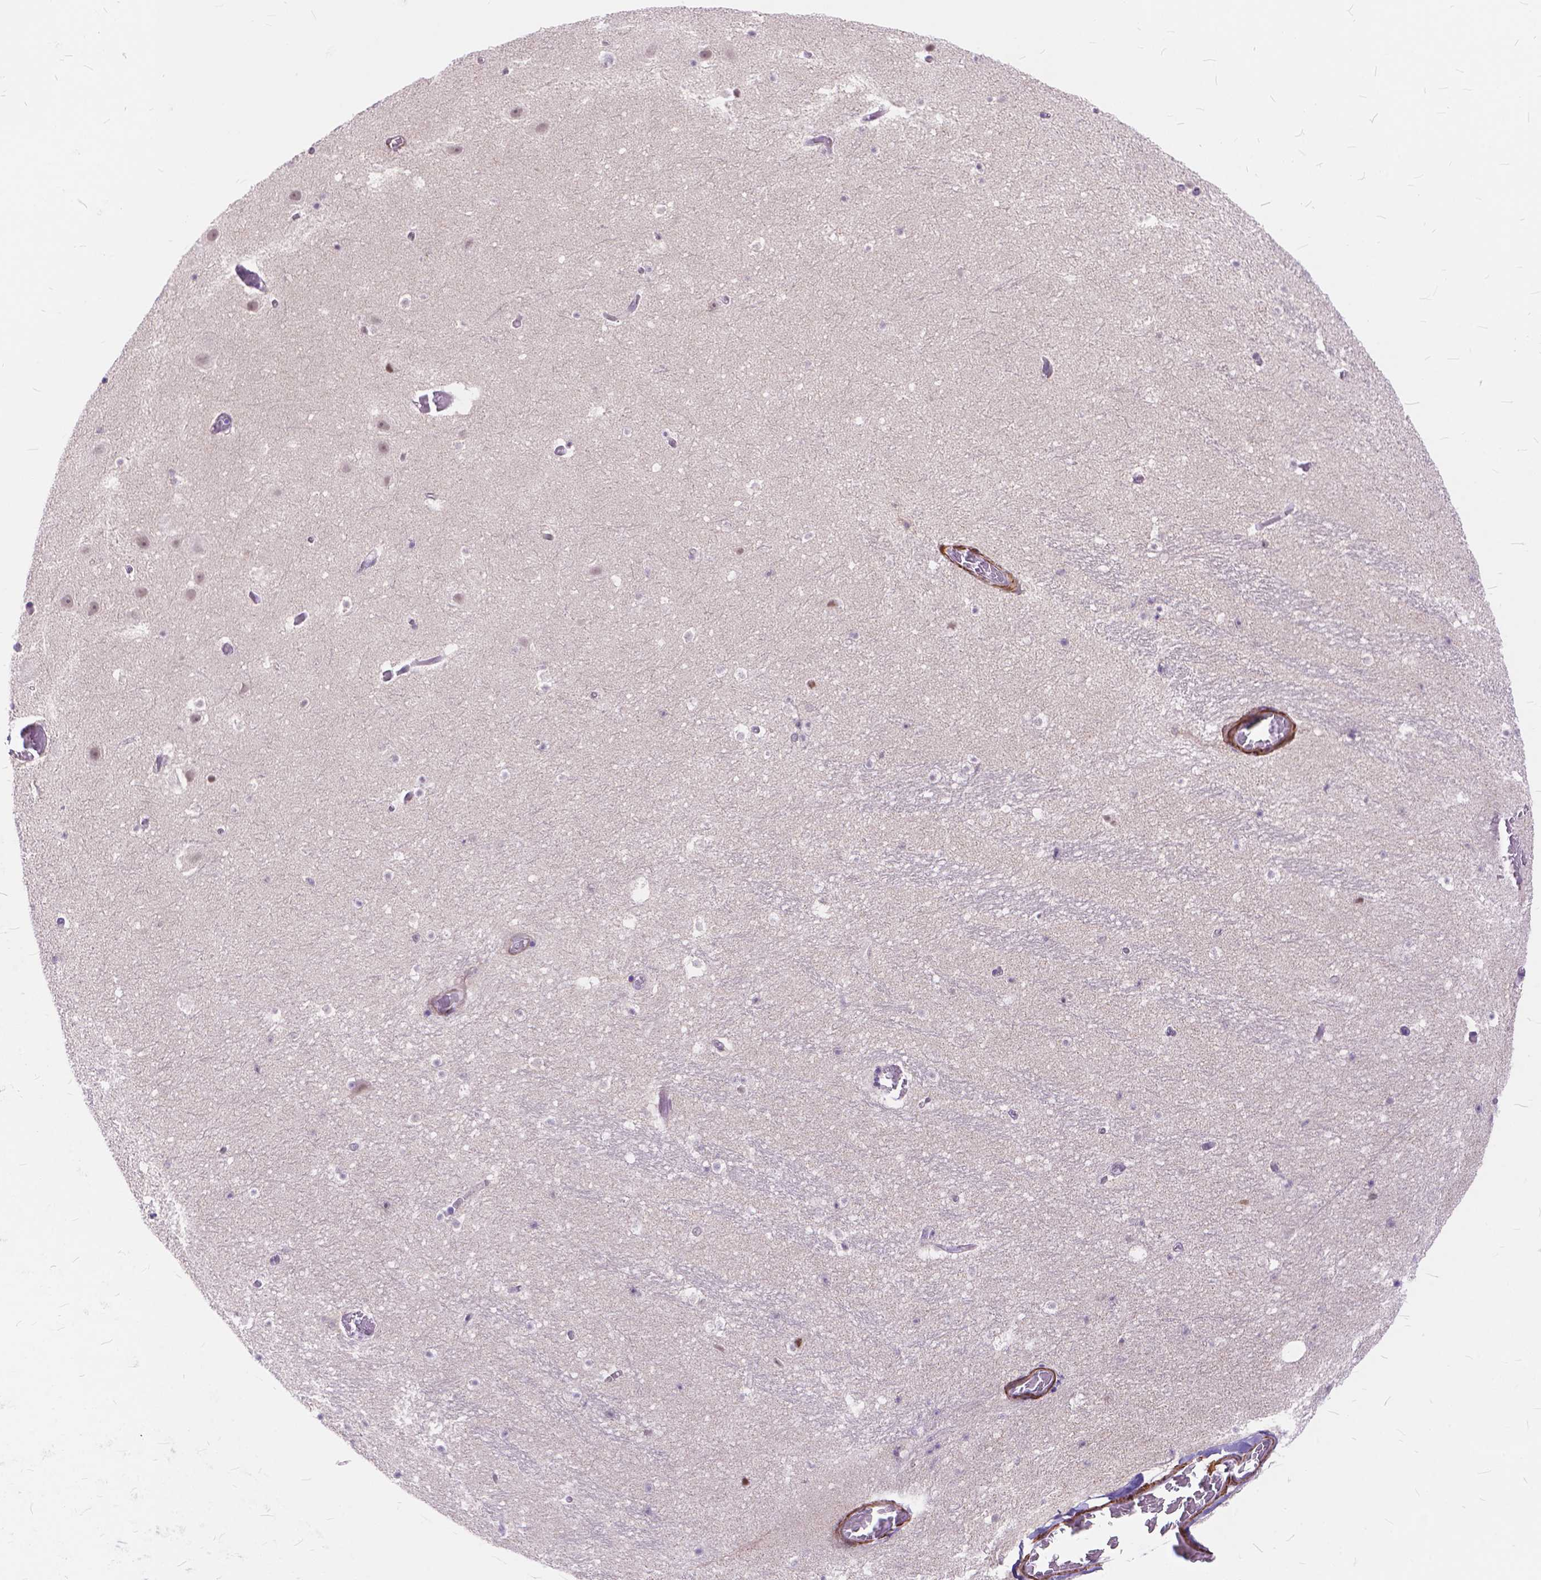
{"staining": {"intensity": "negative", "quantity": "none", "location": "none"}, "tissue": "hippocampus", "cell_type": "Glial cells", "image_type": "normal", "snomed": [{"axis": "morphology", "description": "Normal tissue, NOS"}, {"axis": "topography", "description": "Hippocampus"}], "caption": "This photomicrograph is of normal hippocampus stained with IHC to label a protein in brown with the nuclei are counter-stained blue. There is no staining in glial cells.", "gene": "MAN2C1", "patient": {"sex": "male", "age": 26}}